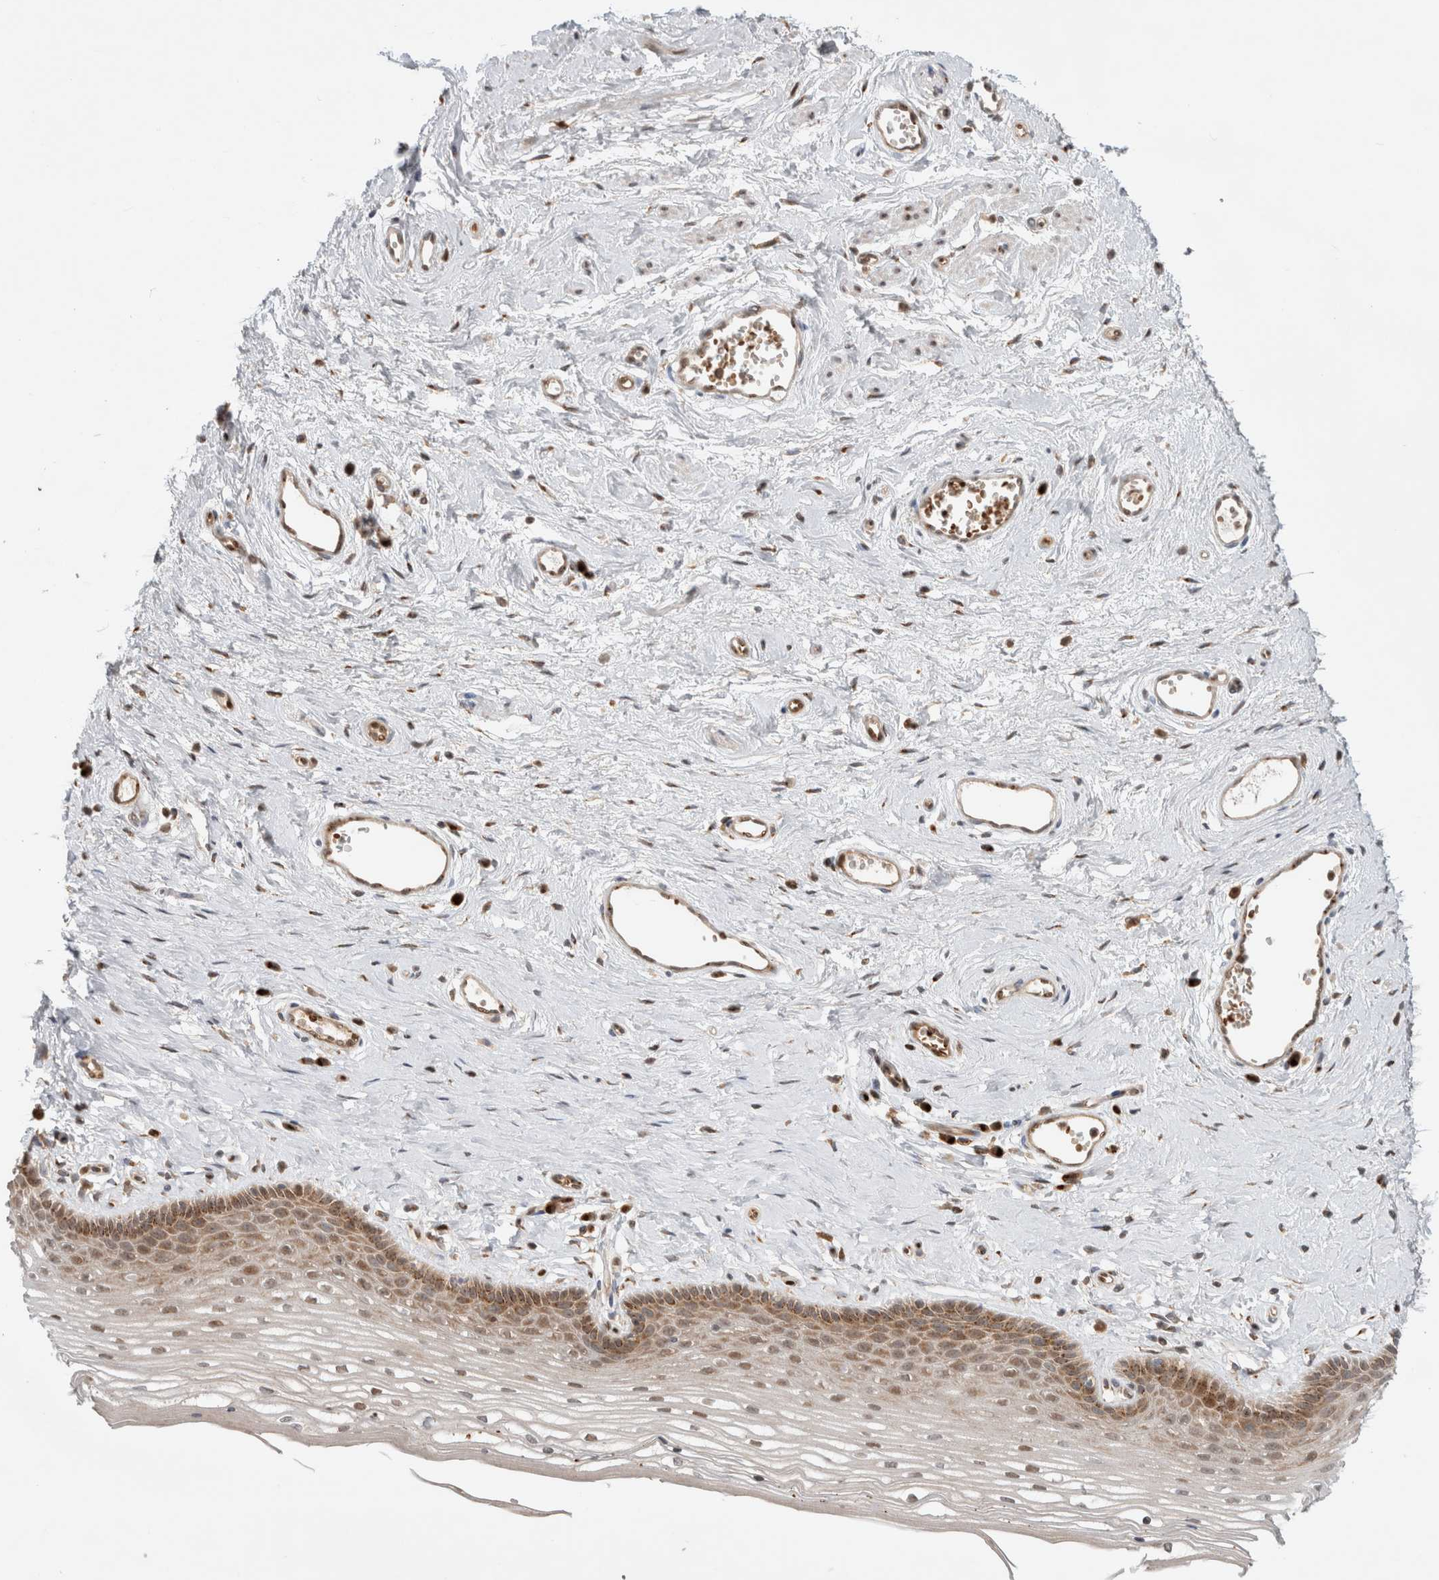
{"staining": {"intensity": "moderate", "quantity": "25%-75%", "location": "cytoplasmic/membranous,nuclear"}, "tissue": "vagina", "cell_type": "Squamous epithelial cells", "image_type": "normal", "snomed": [{"axis": "morphology", "description": "Normal tissue, NOS"}, {"axis": "topography", "description": "Vagina"}], "caption": "Immunohistochemistry (IHC) image of normal vagina stained for a protein (brown), which displays medium levels of moderate cytoplasmic/membranous,nuclear positivity in about 25%-75% of squamous epithelial cells.", "gene": "OTUD6B", "patient": {"sex": "female", "age": 46}}